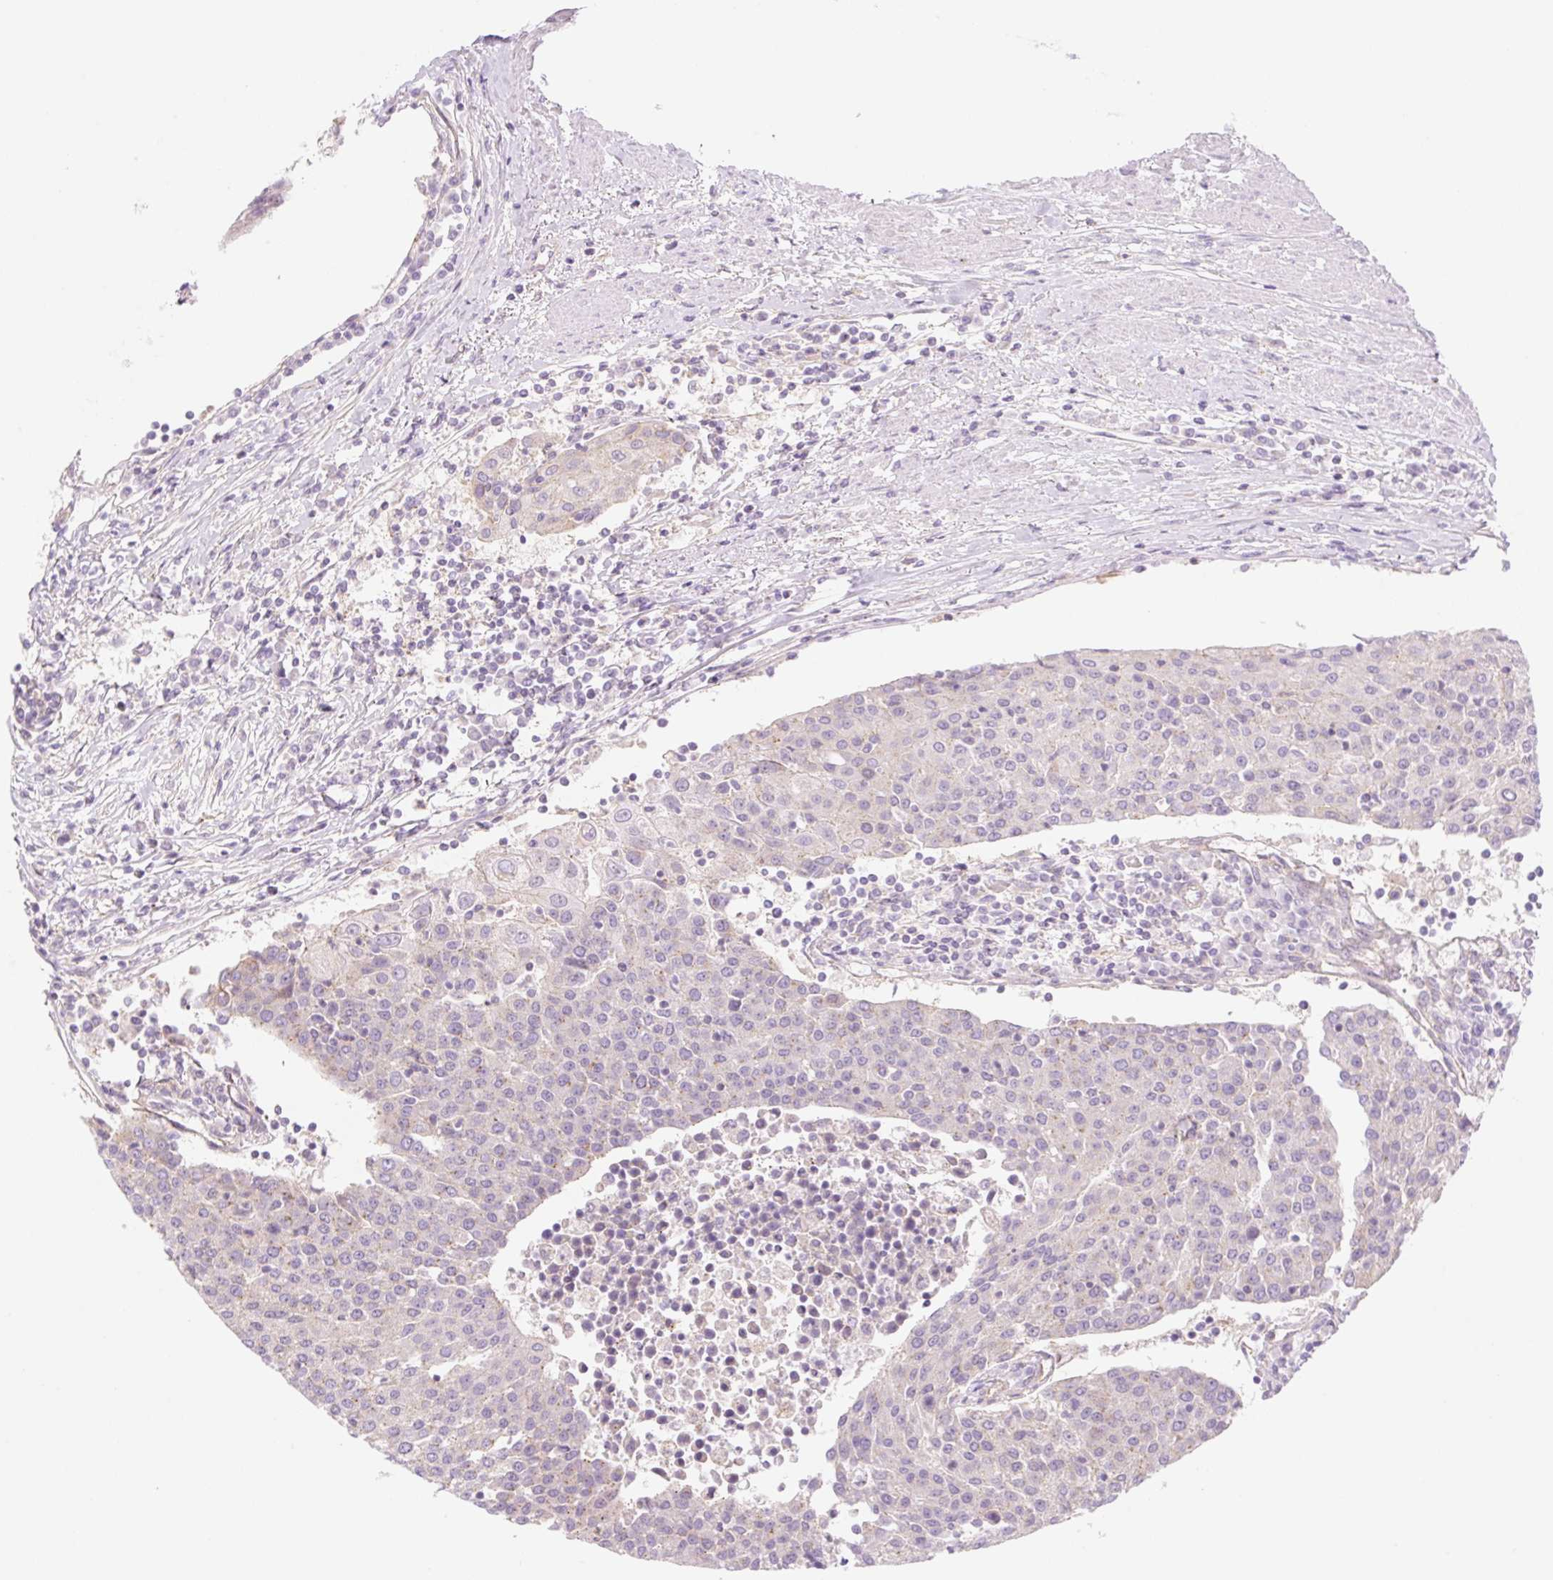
{"staining": {"intensity": "negative", "quantity": "none", "location": "none"}, "tissue": "urothelial cancer", "cell_type": "Tumor cells", "image_type": "cancer", "snomed": [{"axis": "morphology", "description": "Urothelial carcinoma, High grade"}, {"axis": "topography", "description": "Urinary bladder"}], "caption": "Protein analysis of urothelial cancer reveals no significant staining in tumor cells. Brightfield microscopy of immunohistochemistry (IHC) stained with DAB (3,3'-diaminobenzidine) (brown) and hematoxylin (blue), captured at high magnification.", "gene": "NLRP5", "patient": {"sex": "female", "age": 85}}